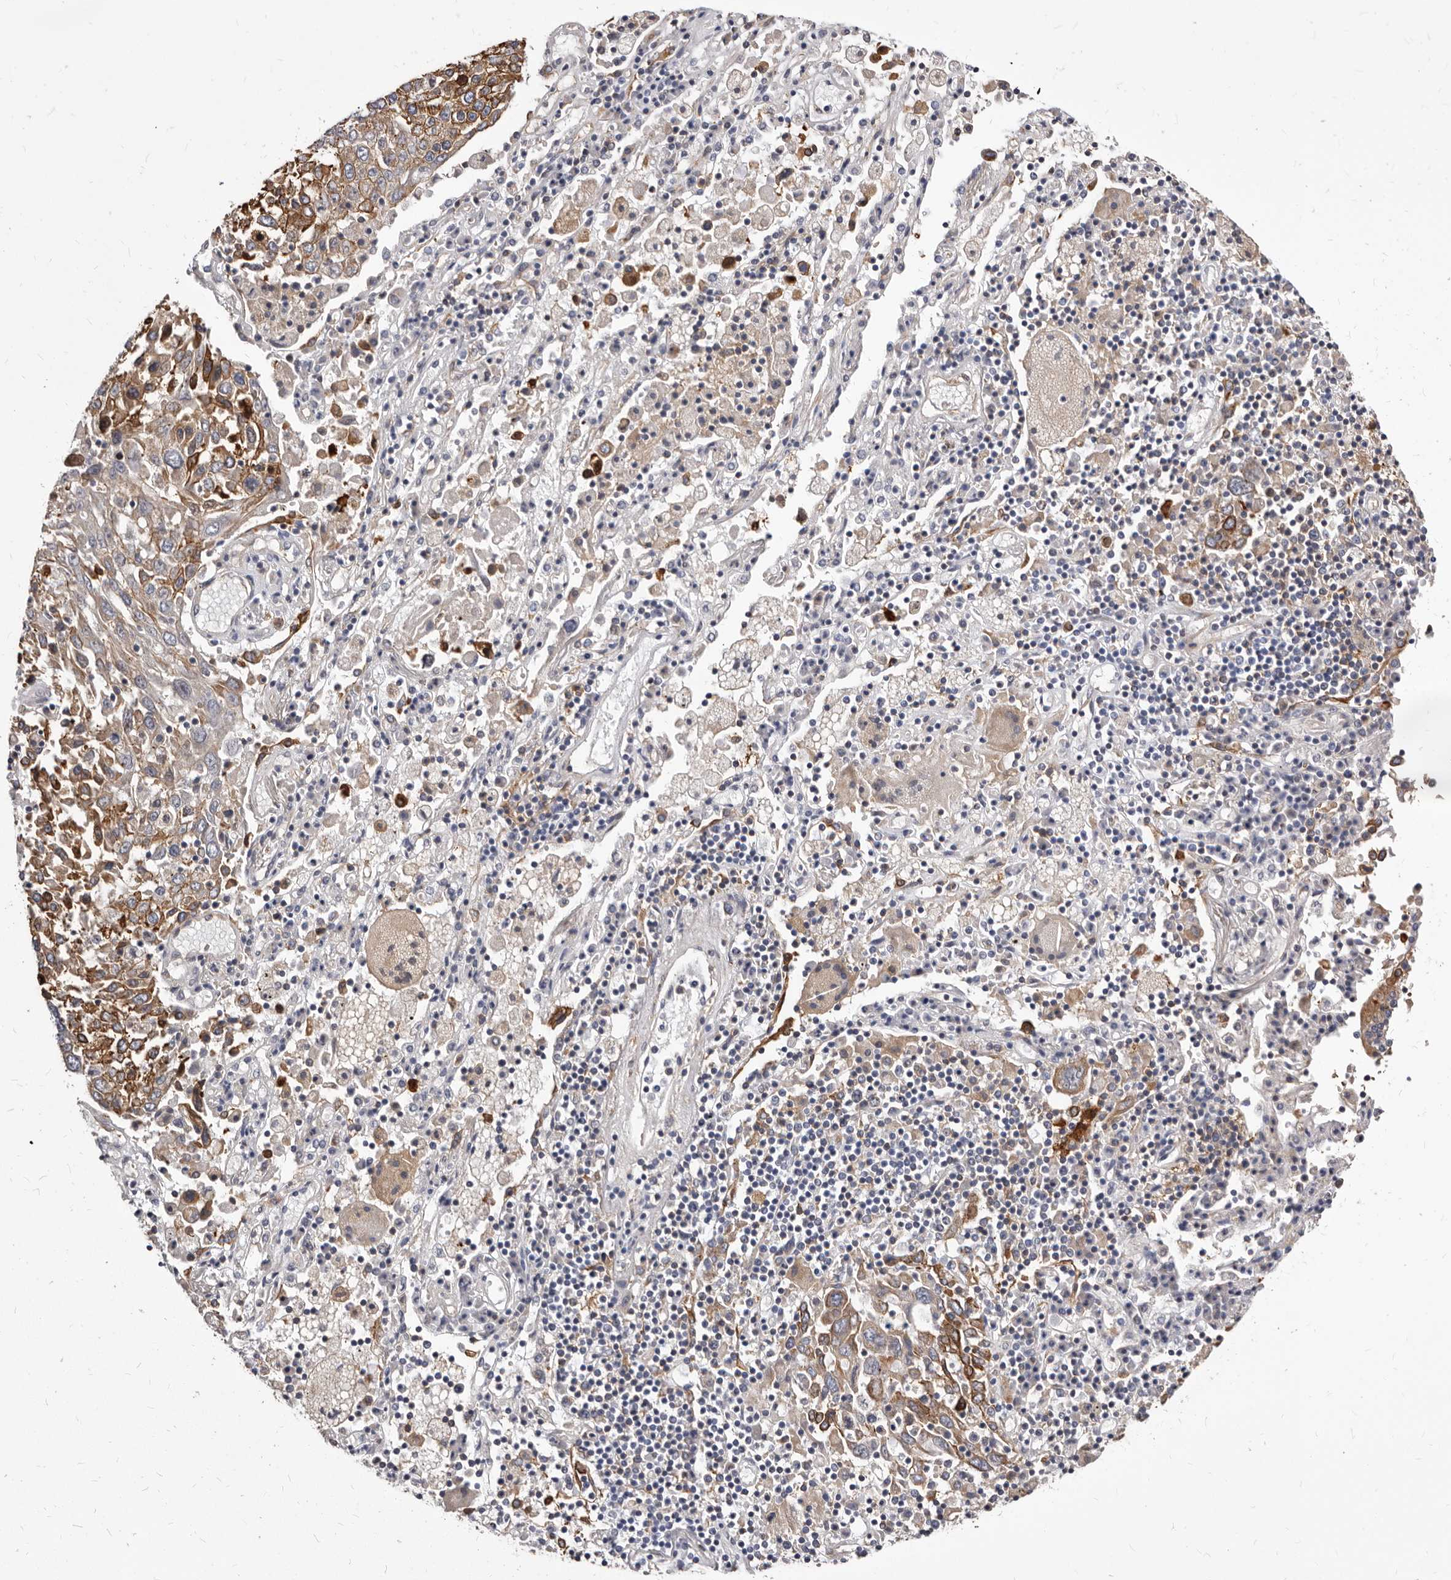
{"staining": {"intensity": "moderate", "quantity": ">75%", "location": "cytoplasmic/membranous"}, "tissue": "lung cancer", "cell_type": "Tumor cells", "image_type": "cancer", "snomed": [{"axis": "morphology", "description": "Squamous cell carcinoma, NOS"}, {"axis": "topography", "description": "Lung"}], "caption": "Lung cancer stained for a protein shows moderate cytoplasmic/membranous positivity in tumor cells.", "gene": "NIBAN1", "patient": {"sex": "male", "age": 65}}